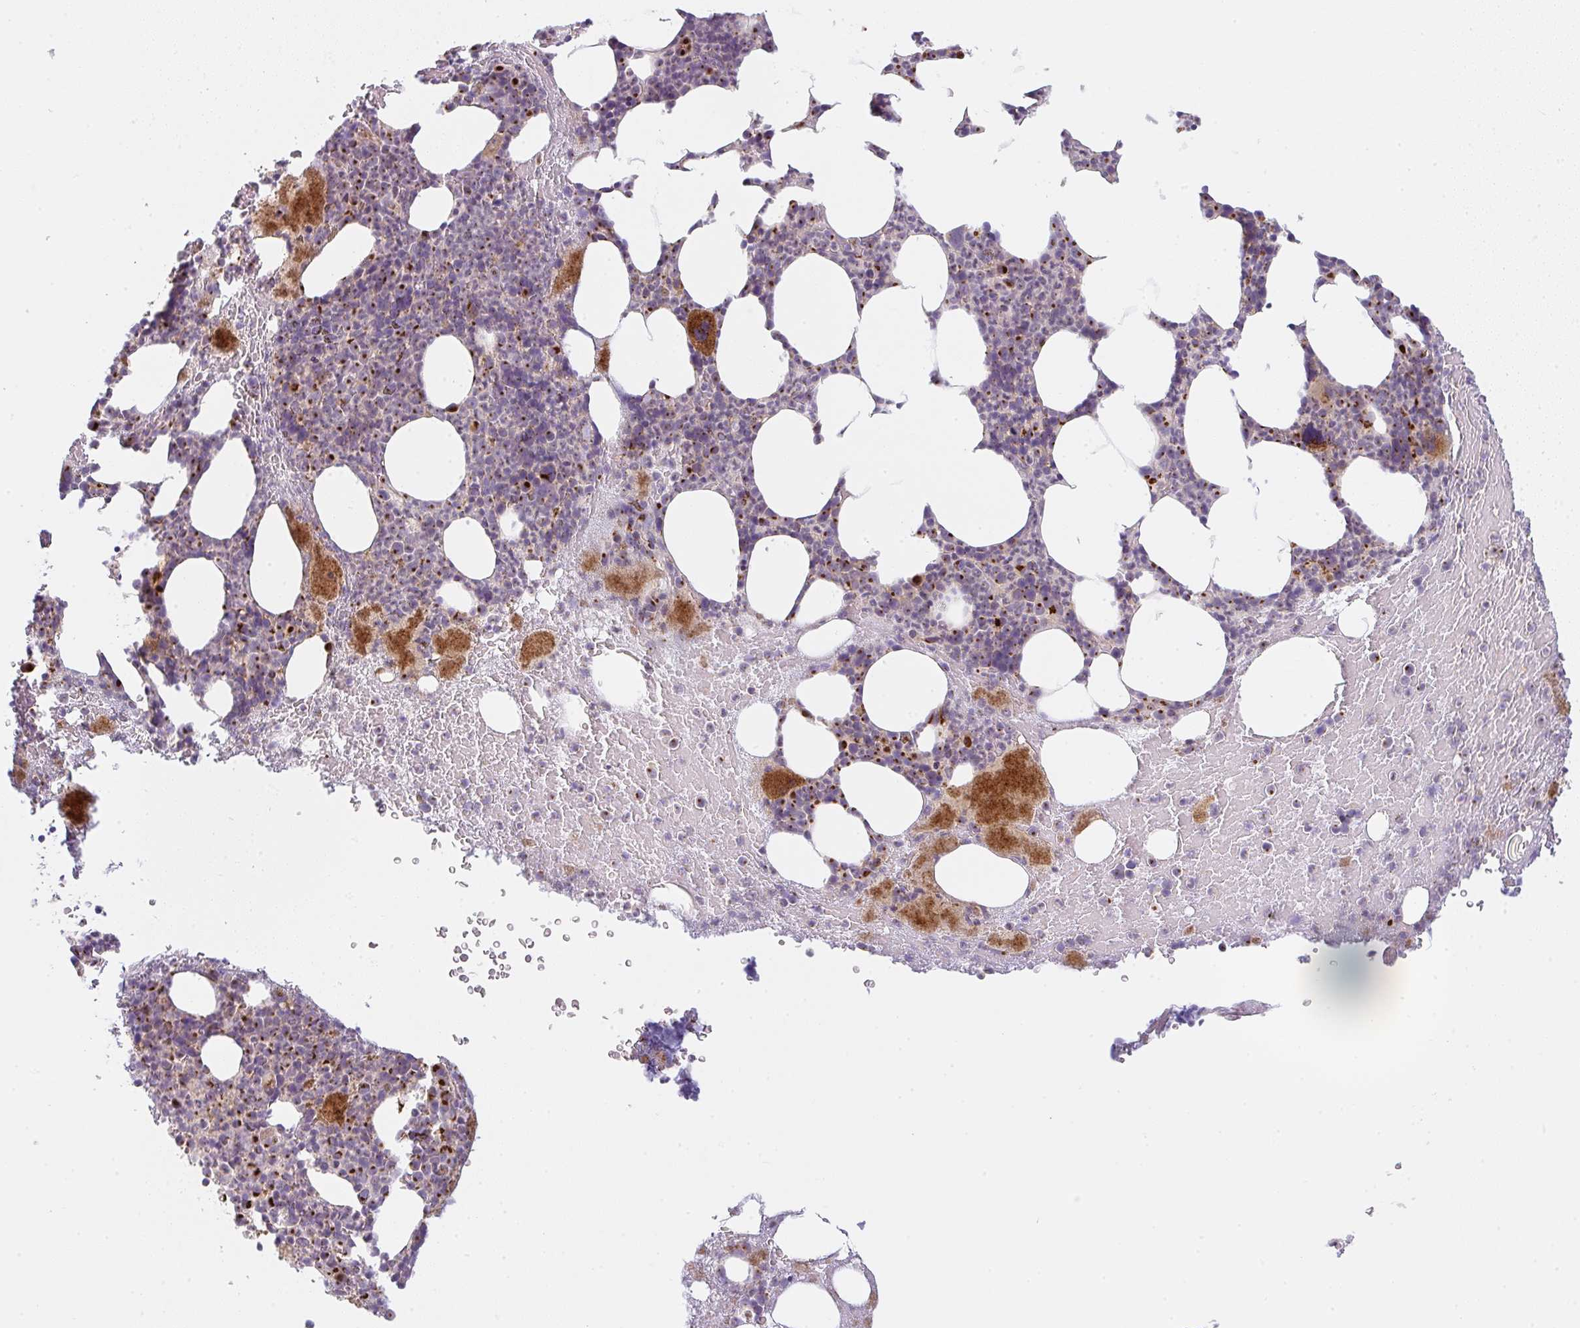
{"staining": {"intensity": "strong", "quantity": "25%-75%", "location": "cytoplasmic/membranous"}, "tissue": "bone marrow", "cell_type": "Hematopoietic cells", "image_type": "normal", "snomed": [{"axis": "morphology", "description": "Normal tissue, NOS"}, {"axis": "topography", "description": "Bone marrow"}], "caption": "Approximately 25%-75% of hematopoietic cells in unremarkable human bone marrow exhibit strong cytoplasmic/membranous protein staining as visualized by brown immunohistochemical staining.", "gene": "GVQW3", "patient": {"sex": "female", "age": 59}}